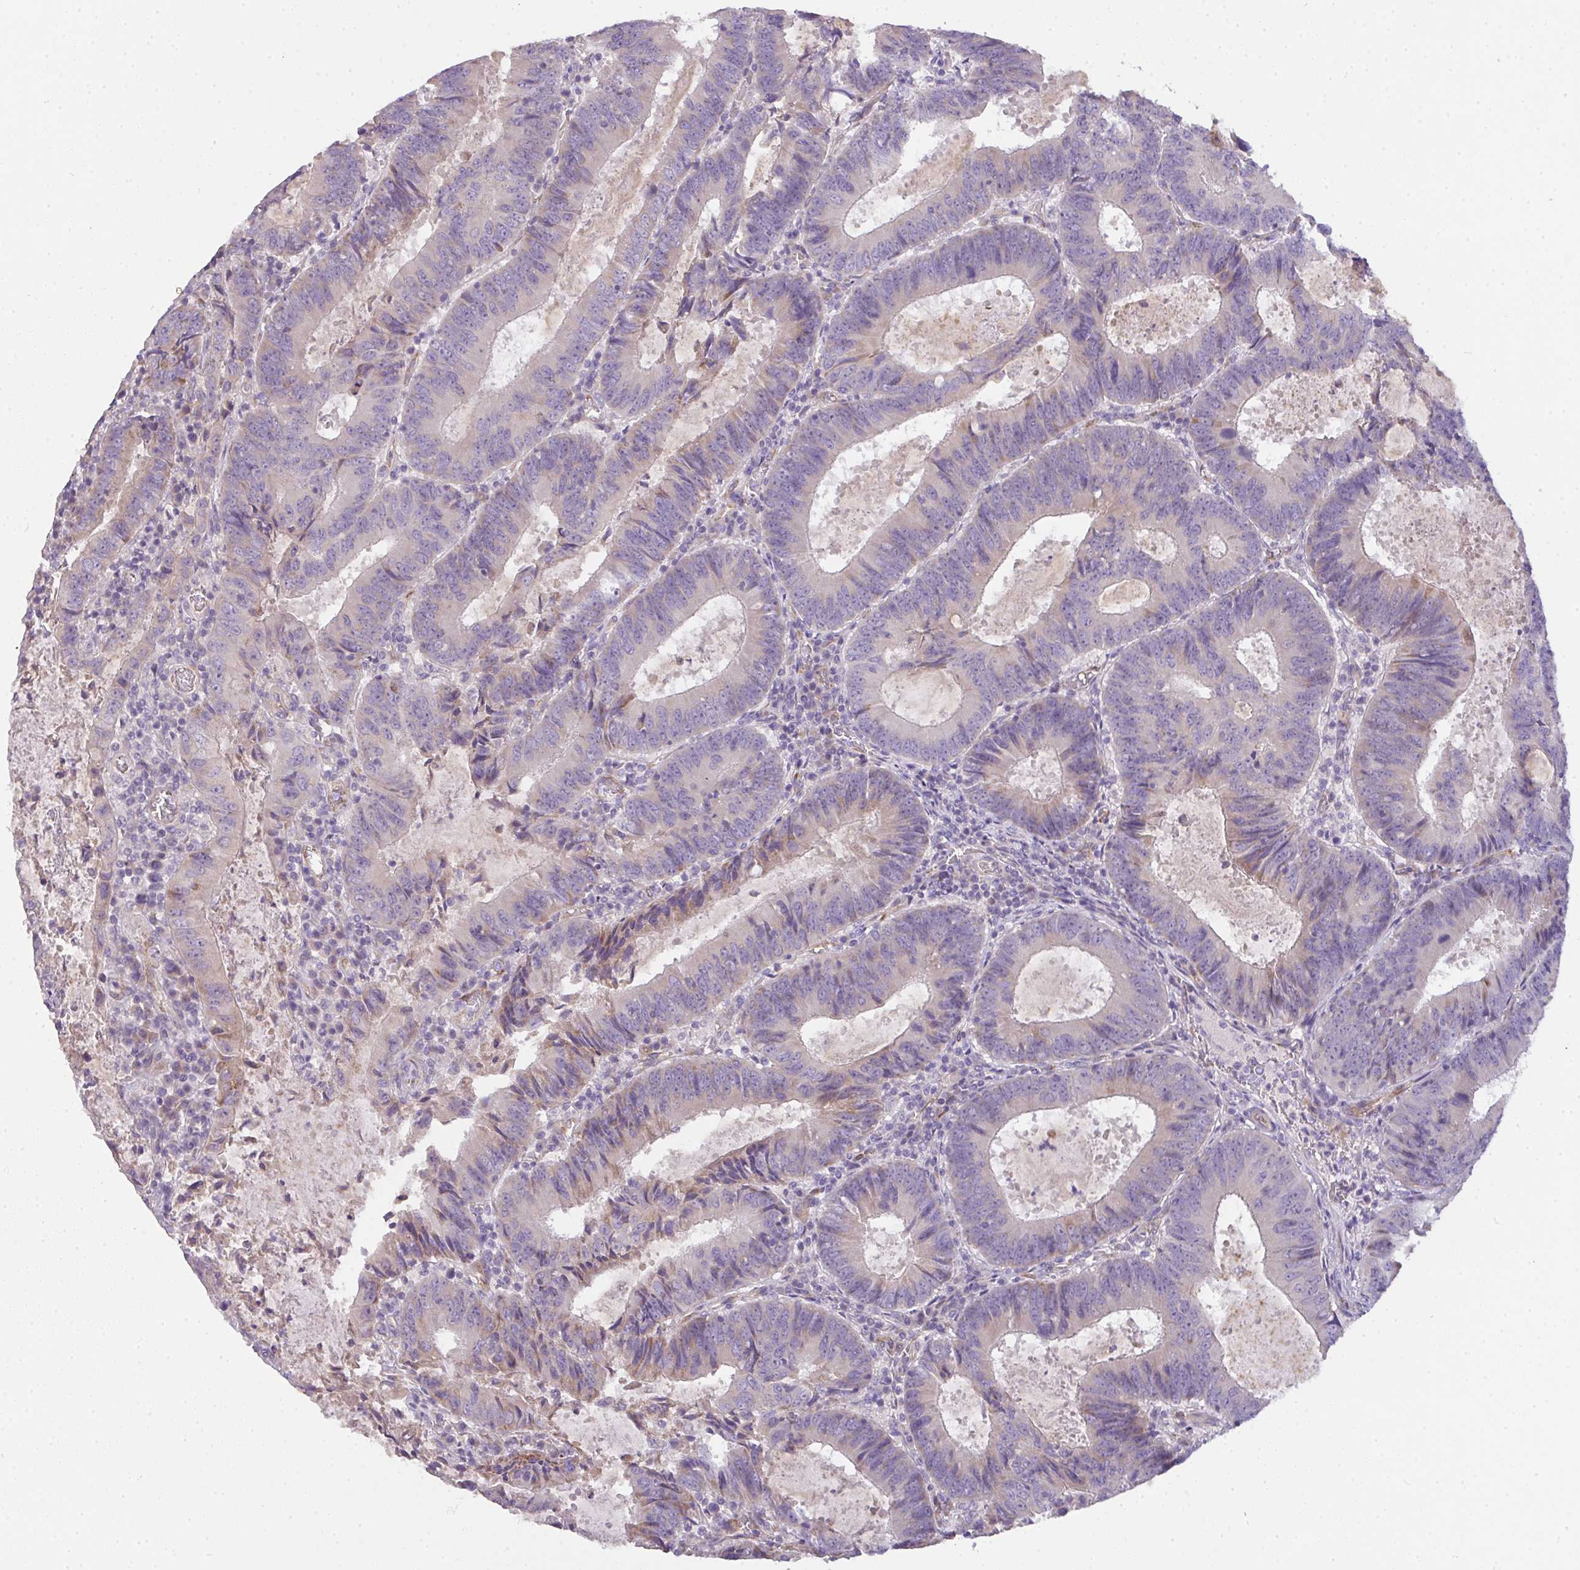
{"staining": {"intensity": "moderate", "quantity": "<25%", "location": "cytoplasmic/membranous"}, "tissue": "colorectal cancer", "cell_type": "Tumor cells", "image_type": "cancer", "snomed": [{"axis": "morphology", "description": "Adenocarcinoma, NOS"}, {"axis": "topography", "description": "Colon"}], "caption": "This is an image of IHC staining of adenocarcinoma (colorectal), which shows moderate positivity in the cytoplasmic/membranous of tumor cells.", "gene": "FILIP1", "patient": {"sex": "male", "age": 67}}